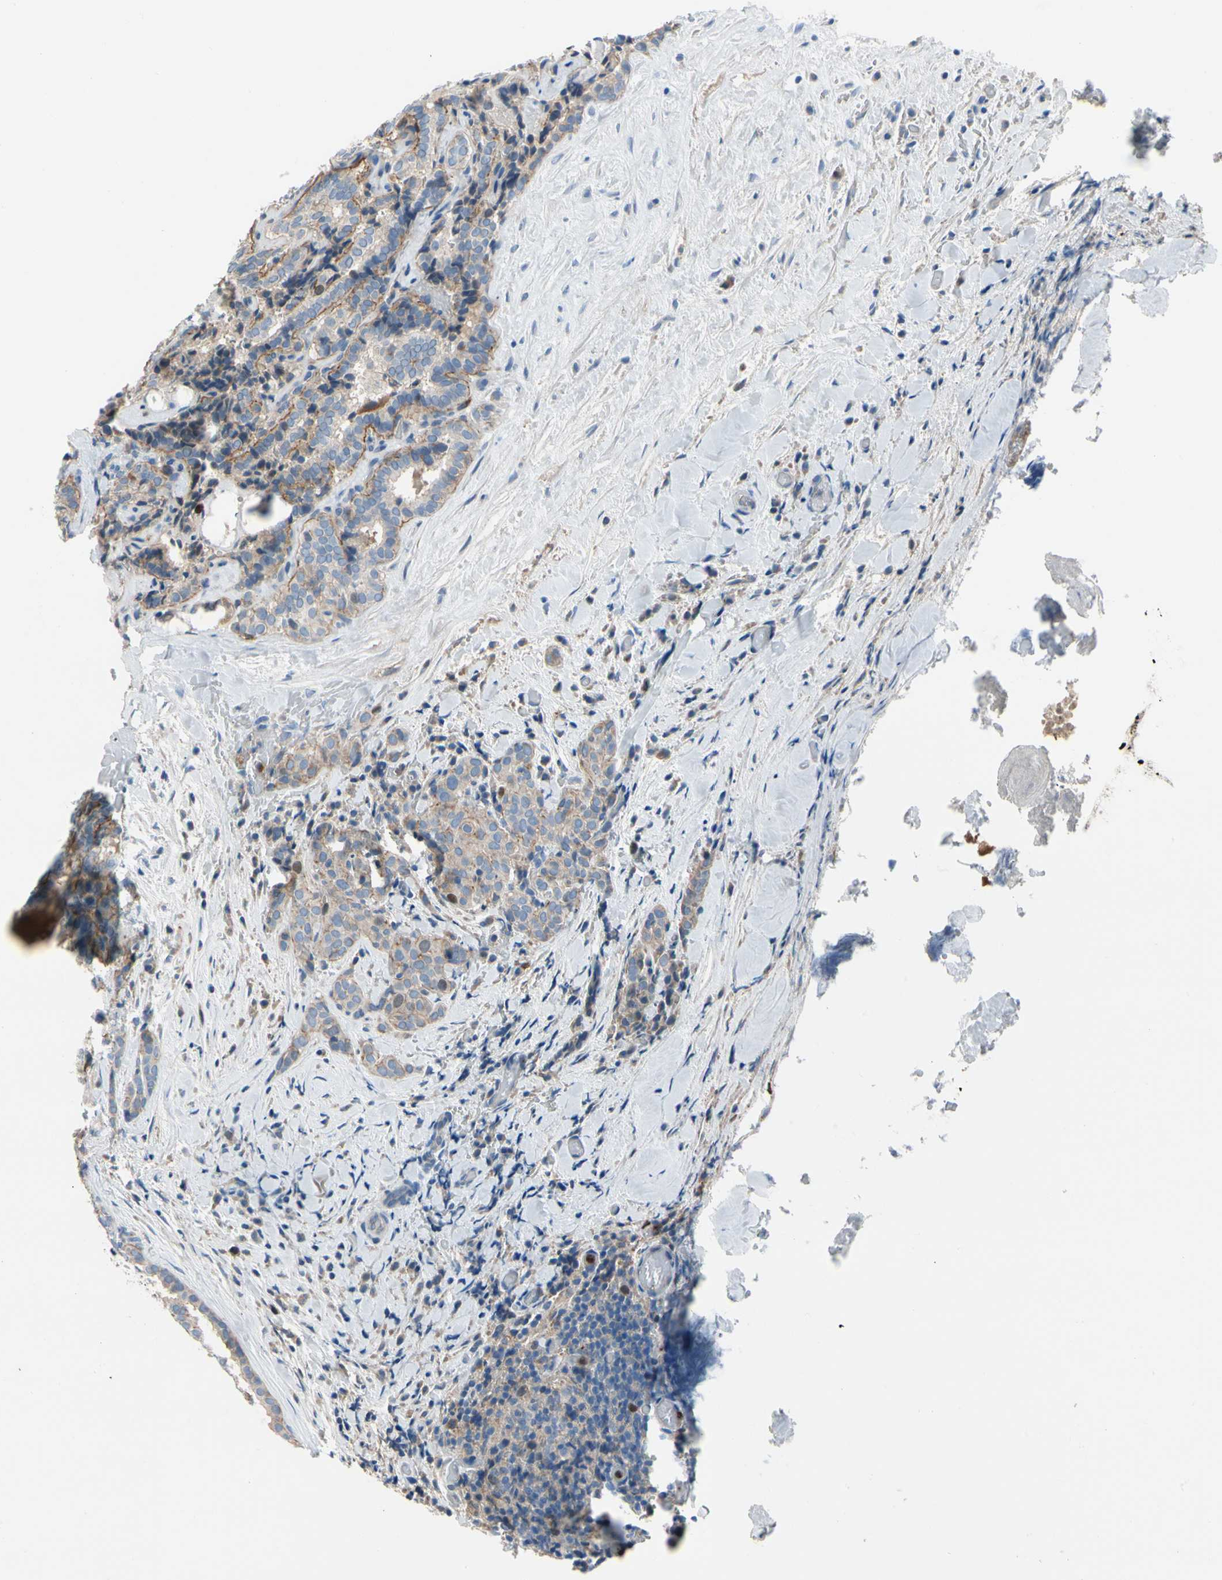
{"staining": {"intensity": "moderate", "quantity": "<25%", "location": "cytoplasmic/membranous"}, "tissue": "thyroid cancer", "cell_type": "Tumor cells", "image_type": "cancer", "snomed": [{"axis": "morphology", "description": "Normal tissue, NOS"}, {"axis": "morphology", "description": "Papillary adenocarcinoma, NOS"}, {"axis": "topography", "description": "Thyroid gland"}], "caption": "A high-resolution micrograph shows immunohistochemistry staining of thyroid papillary adenocarcinoma, which displays moderate cytoplasmic/membranous positivity in about <25% of tumor cells.", "gene": "HJURP", "patient": {"sex": "female", "age": 30}}